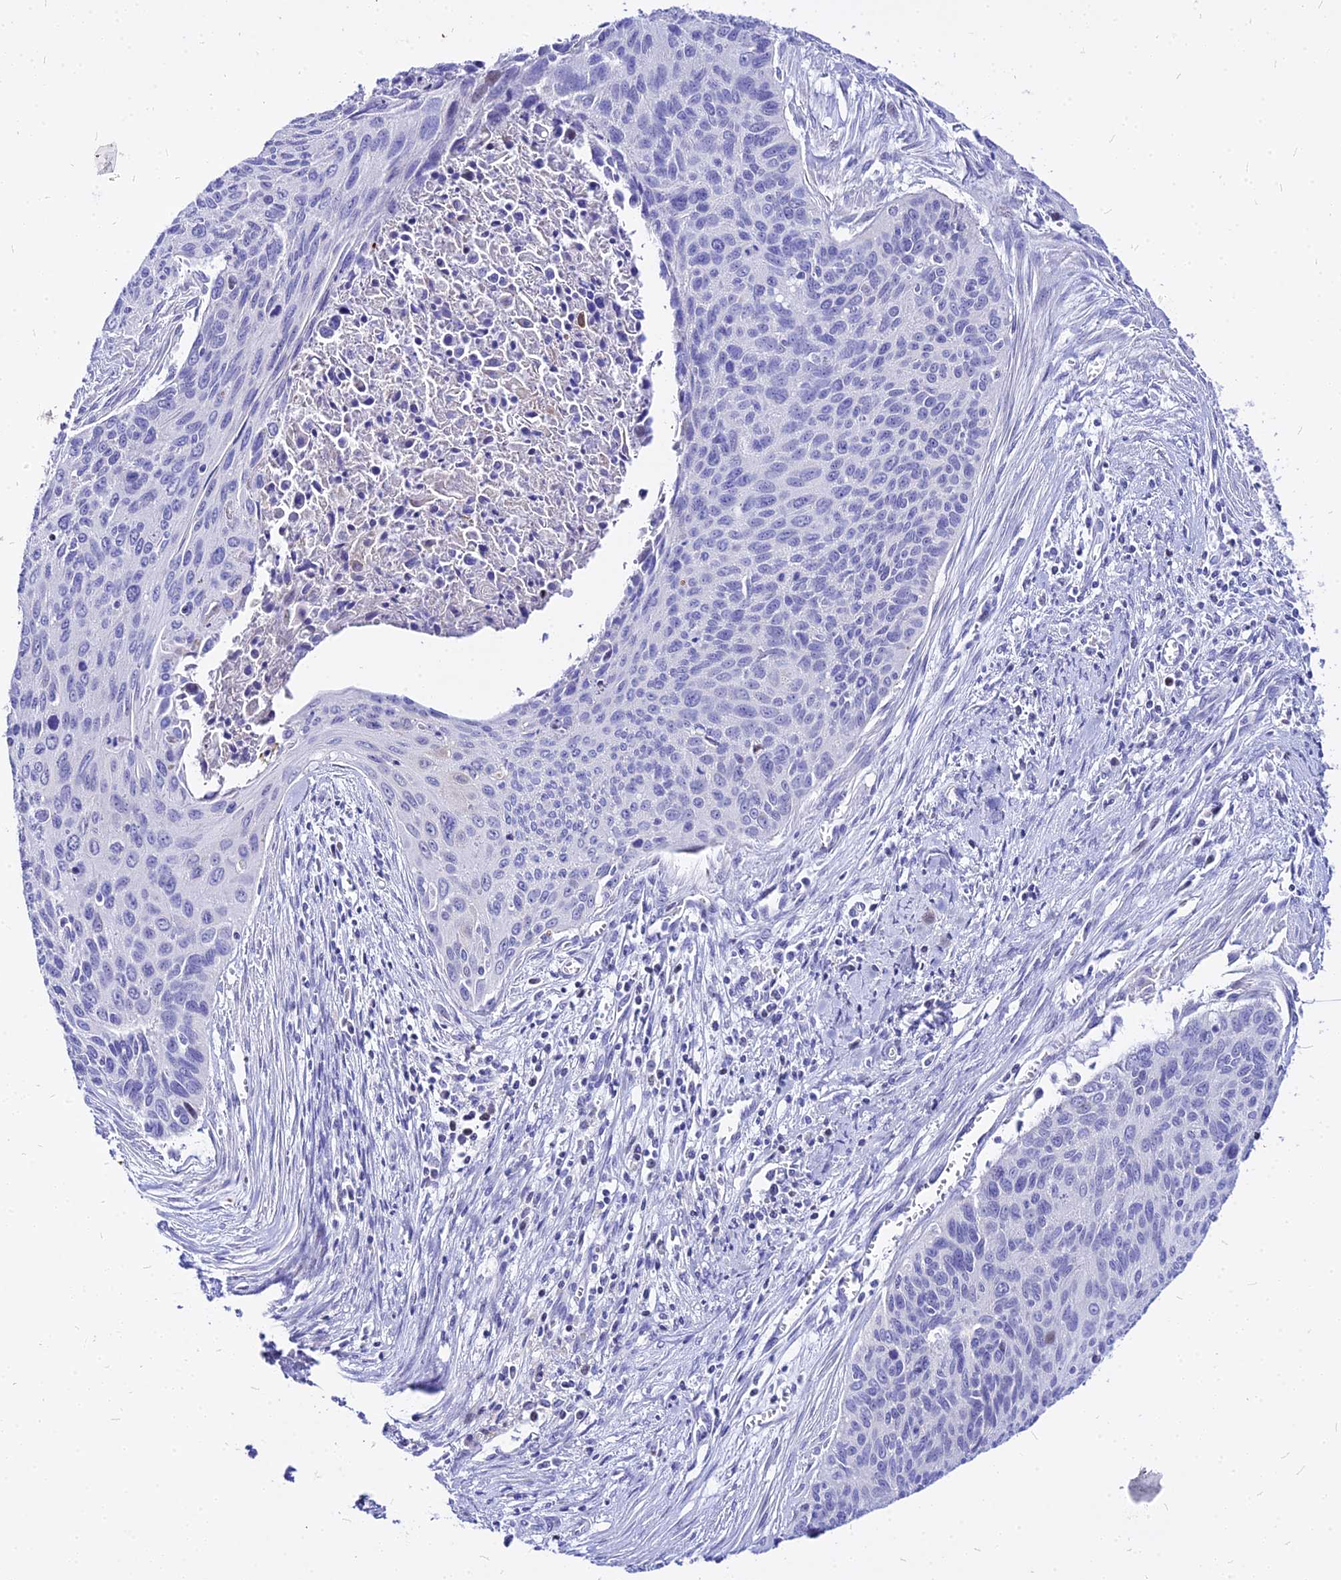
{"staining": {"intensity": "negative", "quantity": "none", "location": "none"}, "tissue": "cervical cancer", "cell_type": "Tumor cells", "image_type": "cancer", "snomed": [{"axis": "morphology", "description": "Squamous cell carcinoma, NOS"}, {"axis": "topography", "description": "Cervix"}], "caption": "A photomicrograph of human cervical cancer (squamous cell carcinoma) is negative for staining in tumor cells.", "gene": "CARD18", "patient": {"sex": "female", "age": 55}}